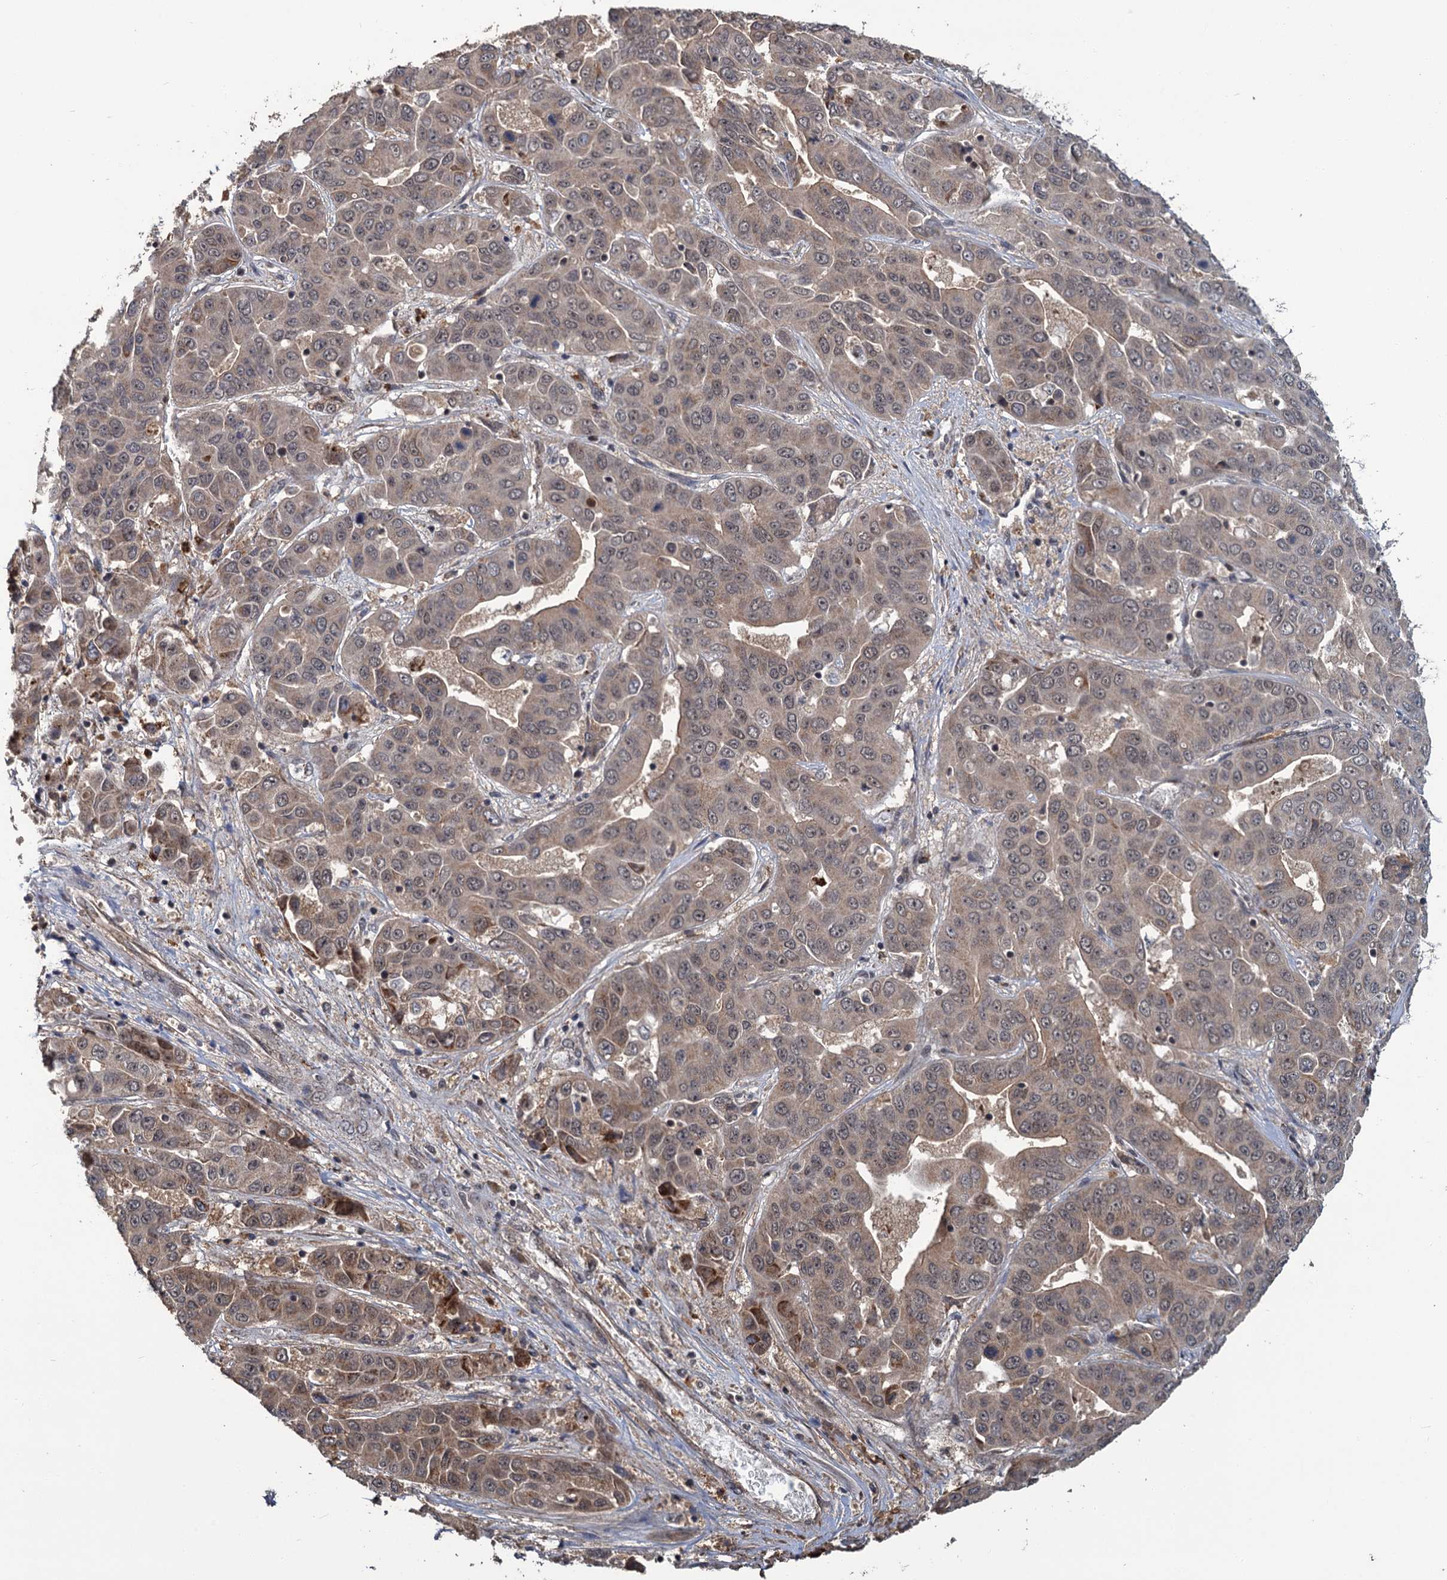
{"staining": {"intensity": "weak", "quantity": "25%-75%", "location": "cytoplasmic/membranous"}, "tissue": "liver cancer", "cell_type": "Tumor cells", "image_type": "cancer", "snomed": [{"axis": "morphology", "description": "Cholangiocarcinoma"}, {"axis": "topography", "description": "Liver"}], "caption": "The photomicrograph shows staining of liver cholangiocarcinoma, revealing weak cytoplasmic/membranous protein expression (brown color) within tumor cells. (Stains: DAB (3,3'-diaminobenzidine) in brown, nuclei in blue, Microscopy: brightfield microscopy at high magnification).", "gene": "KANSL2", "patient": {"sex": "female", "age": 52}}